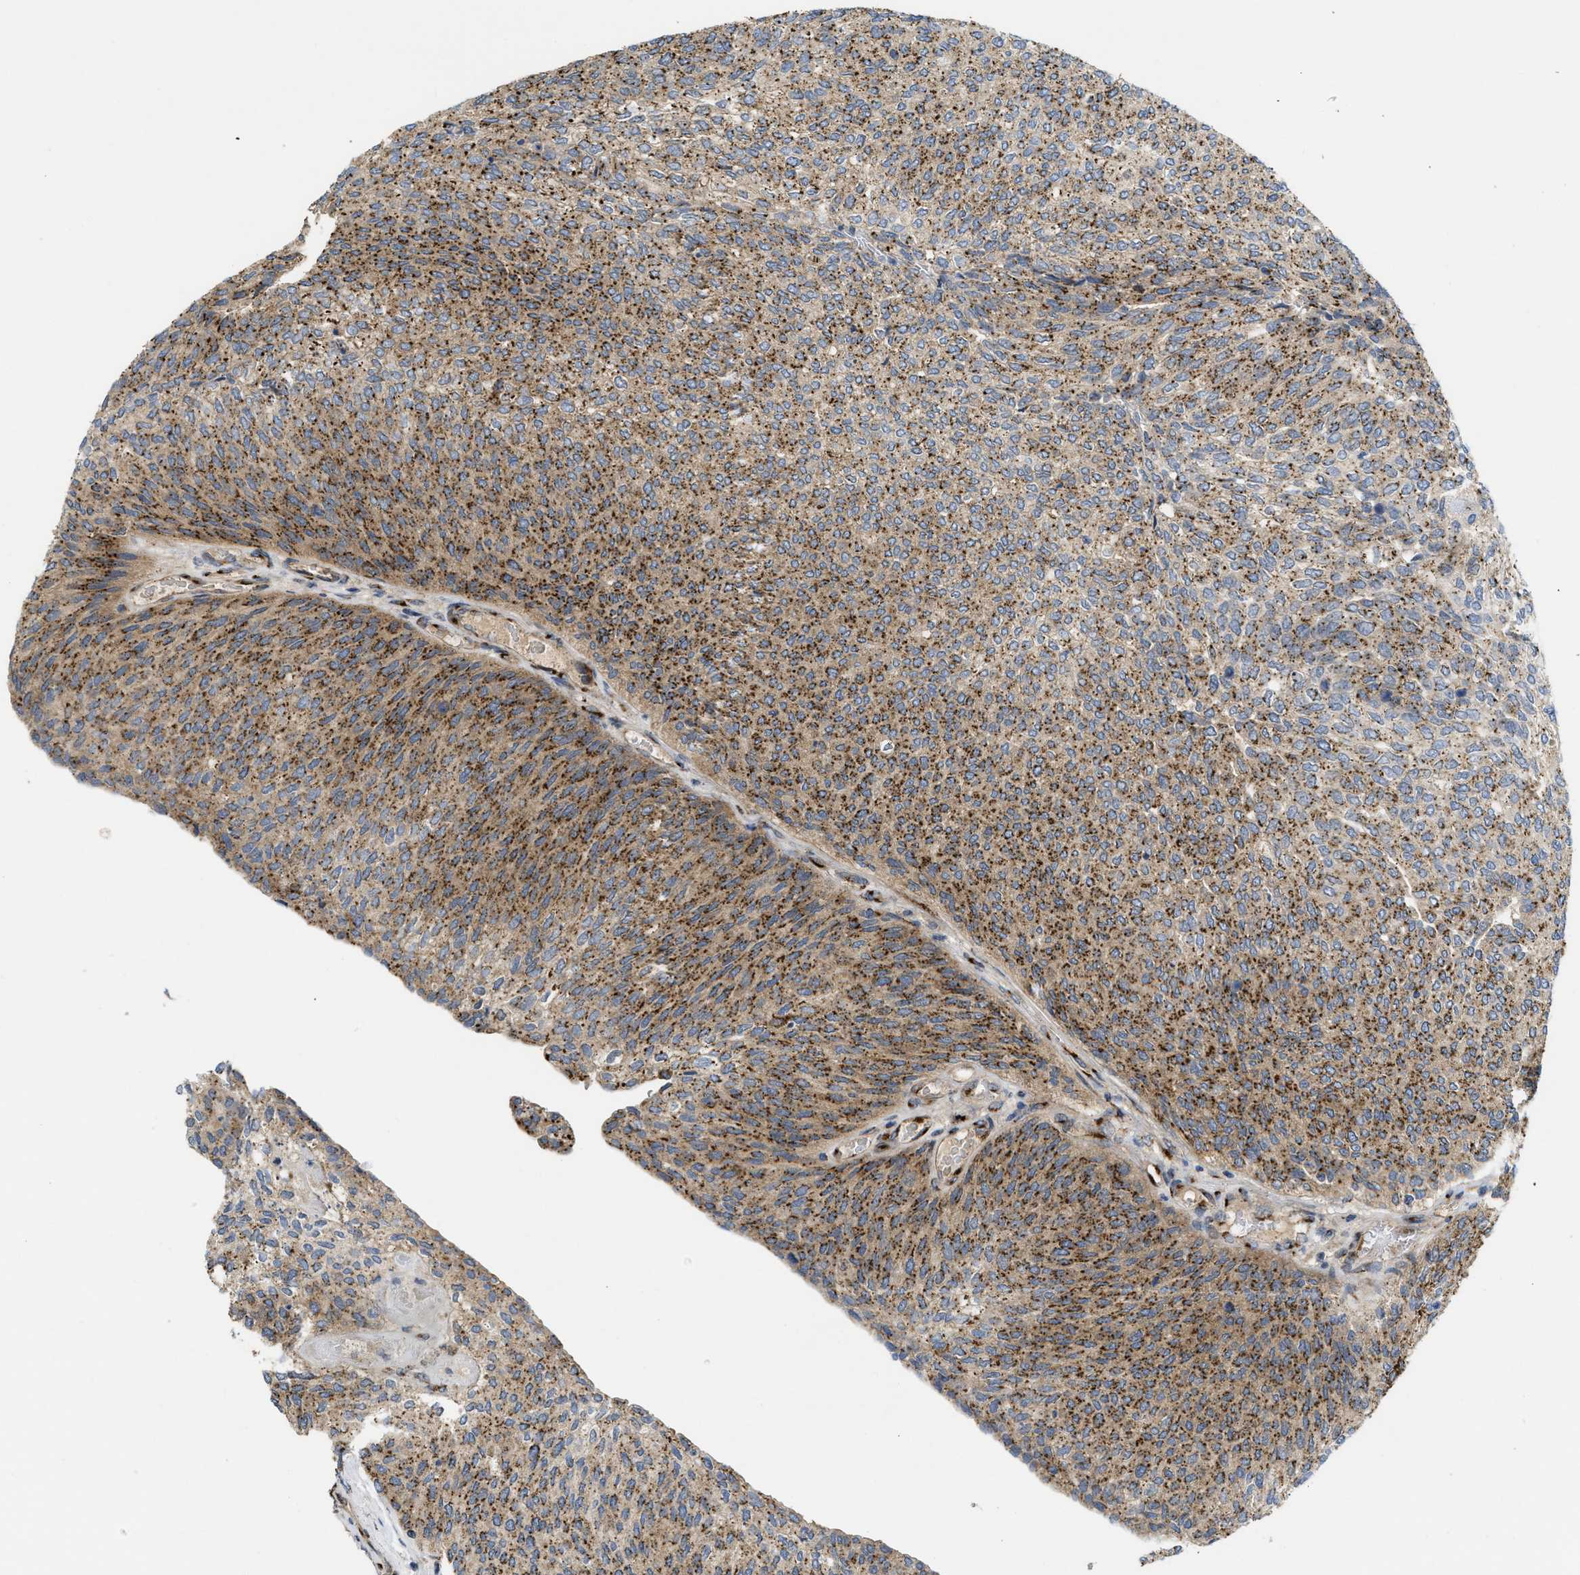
{"staining": {"intensity": "moderate", "quantity": ">75%", "location": "cytoplasmic/membranous"}, "tissue": "urothelial cancer", "cell_type": "Tumor cells", "image_type": "cancer", "snomed": [{"axis": "morphology", "description": "Urothelial carcinoma, Low grade"}, {"axis": "topography", "description": "Urinary bladder"}], "caption": "Protein analysis of low-grade urothelial carcinoma tissue displays moderate cytoplasmic/membranous staining in approximately >75% of tumor cells. The staining is performed using DAB brown chromogen to label protein expression. The nuclei are counter-stained blue using hematoxylin.", "gene": "ZNF70", "patient": {"sex": "female", "age": 79}}